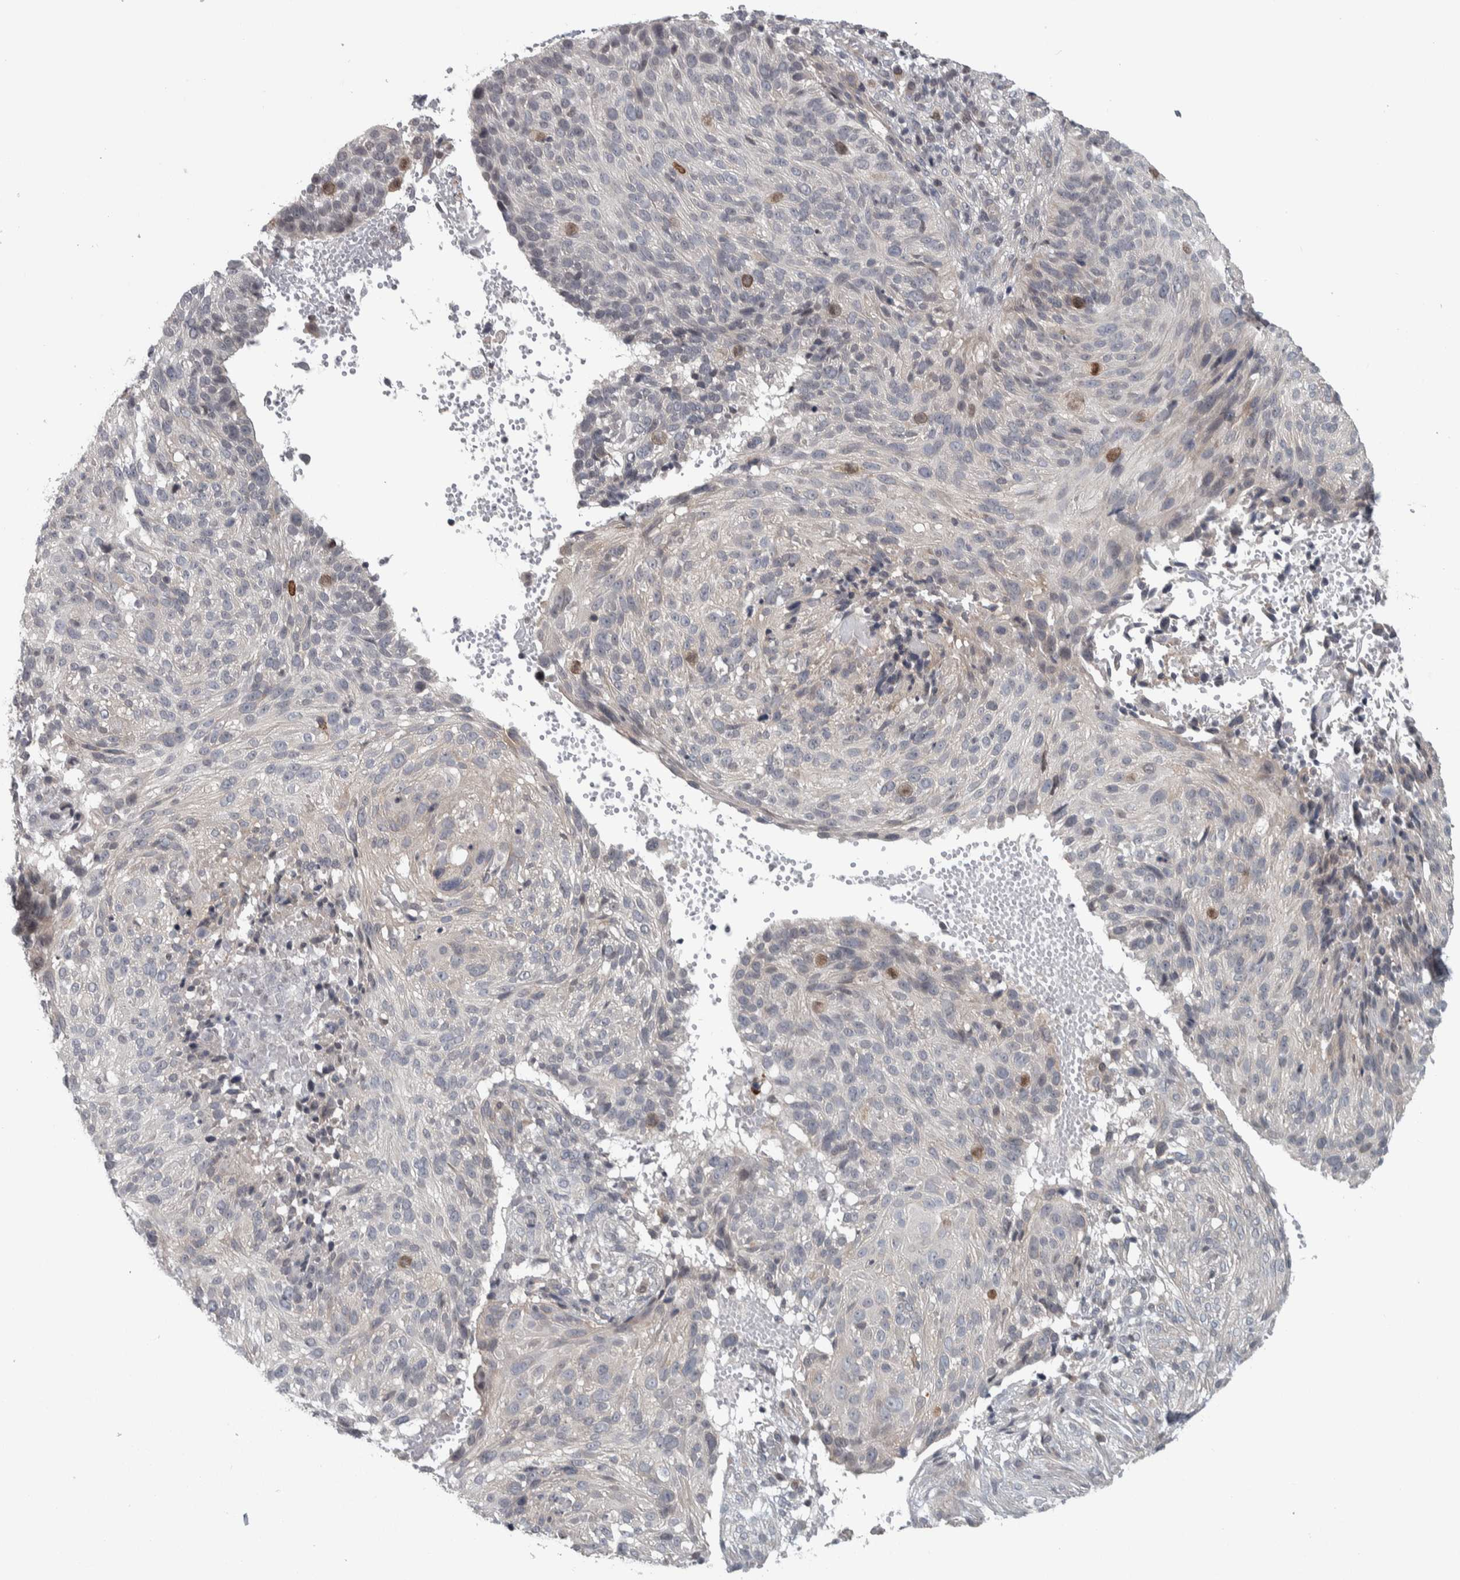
{"staining": {"intensity": "weak", "quantity": "<25%", "location": "cytoplasmic/membranous"}, "tissue": "cervical cancer", "cell_type": "Tumor cells", "image_type": "cancer", "snomed": [{"axis": "morphology", "description": "Squamous cell carcinoma, NOS"}, {"axis": "topography", "description": "Cervix"}], "caption": "IHC image of neoplastic tissue: squamous cell carcinoma (cervical) stained with DAB shows no significant protein expression in tumor cells. The staining was performed using DAB to visualize the protein expression in brown, while the nuclei were stained in blue with hematoxylin (Magnification: 20x).", "gene": "CWC27", "patient": {"sex": "female", "age": 74}}